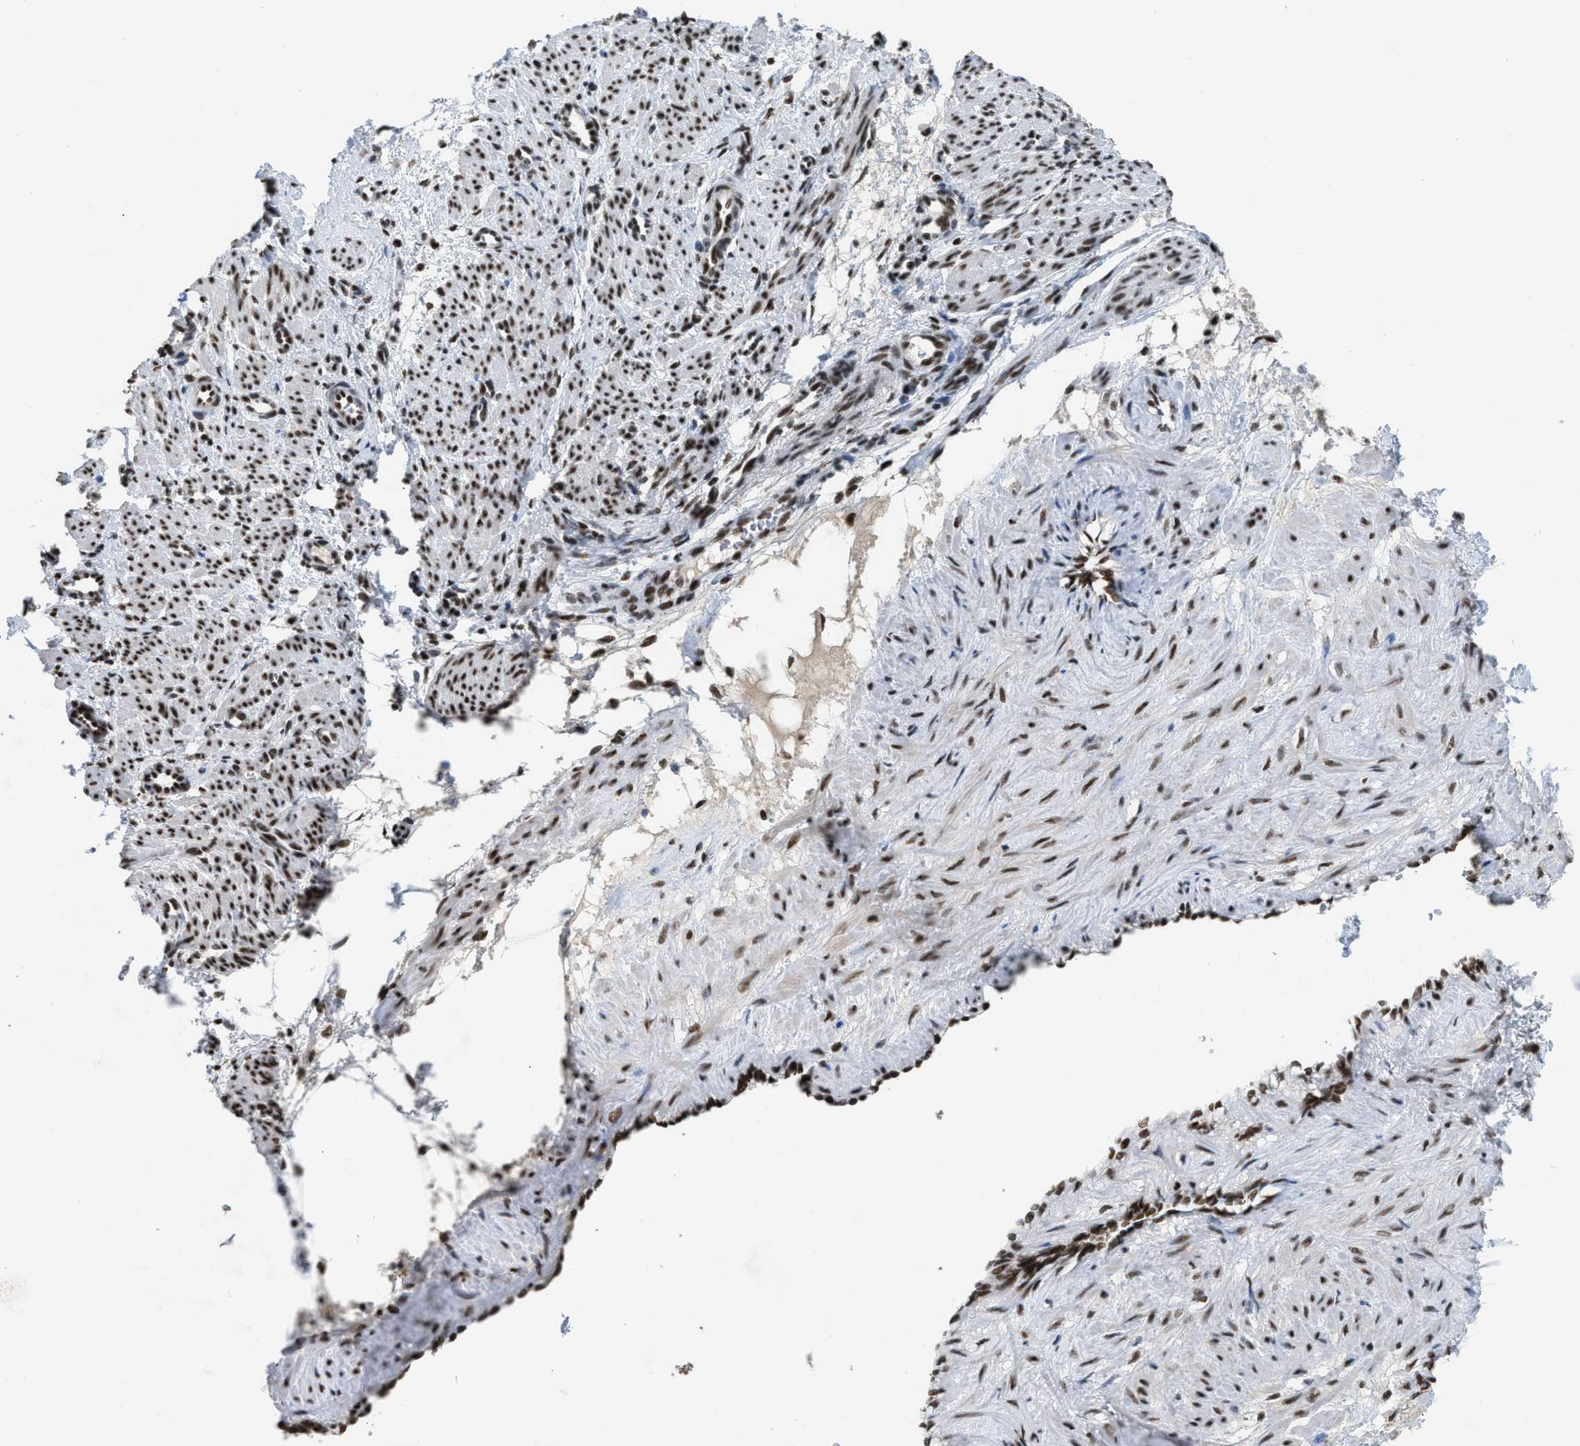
{"staining": {"intensity": "strong", "quantity": ">75%", "location": "nuclear"}, "tissue": "smooth muscle", "cell_type": "Smooth muscle cells", "image_type": "normal", "snomed": [{"axis": "morphology", "description": "Normal tissue, NOS"}, {"axis": "topography", "description": "Endometrium"}], "caption": "Immunohistochemistry (IHC) of benign smooth muscle exhibits high levels of strong nuclear positivity in about >75% of smooth muscle cells. (Stains: DAB (3,3'-diaminobenzidine) in brown, nuclei in blue, Microscopy: brightfield microscopy at high magnification).", "gene": "SCAF4", "patient": {"sex": "female", "age": 33}}